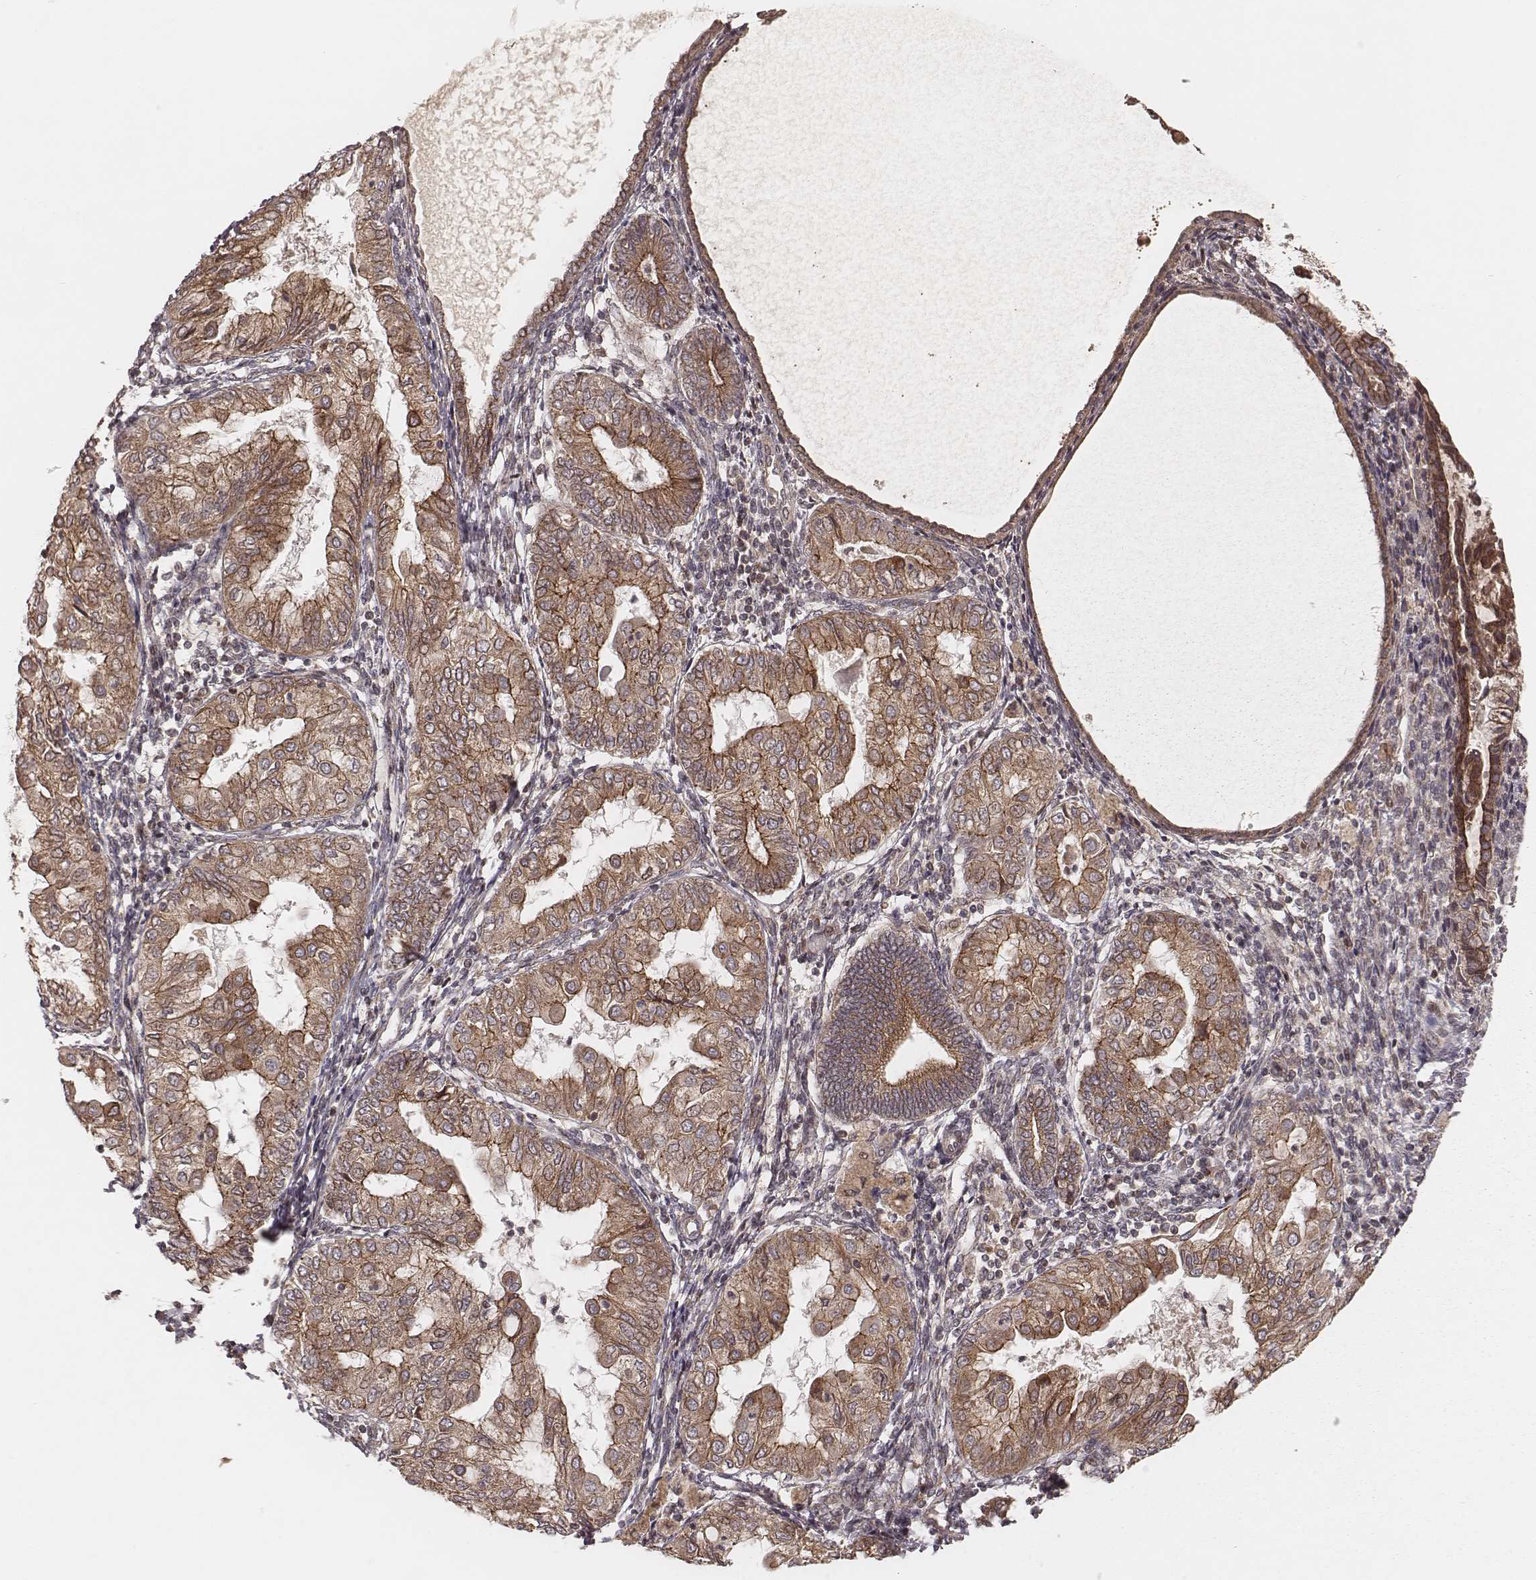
{"staining": {"intensity": "moderate", "quantity": ">75%", "location": "cytoplasmic/membranous"}, "tissue": "endometrial cancer", "cell_type": "Tumor cells", "image_type": "cancer", "snomed": [{"axis": "morphology", "description": "Adenocarcinoma, NOS"}, {"axis": "topography", "description": "Endometrium"}], "caption": "Endometrial cancer stained with IHC demonstrates moderate cytoplasmic/membranous staining in approximately >75% of tumor cells.", "gene": "MYO19", "patient": {"sex": "female", "age": 68}}